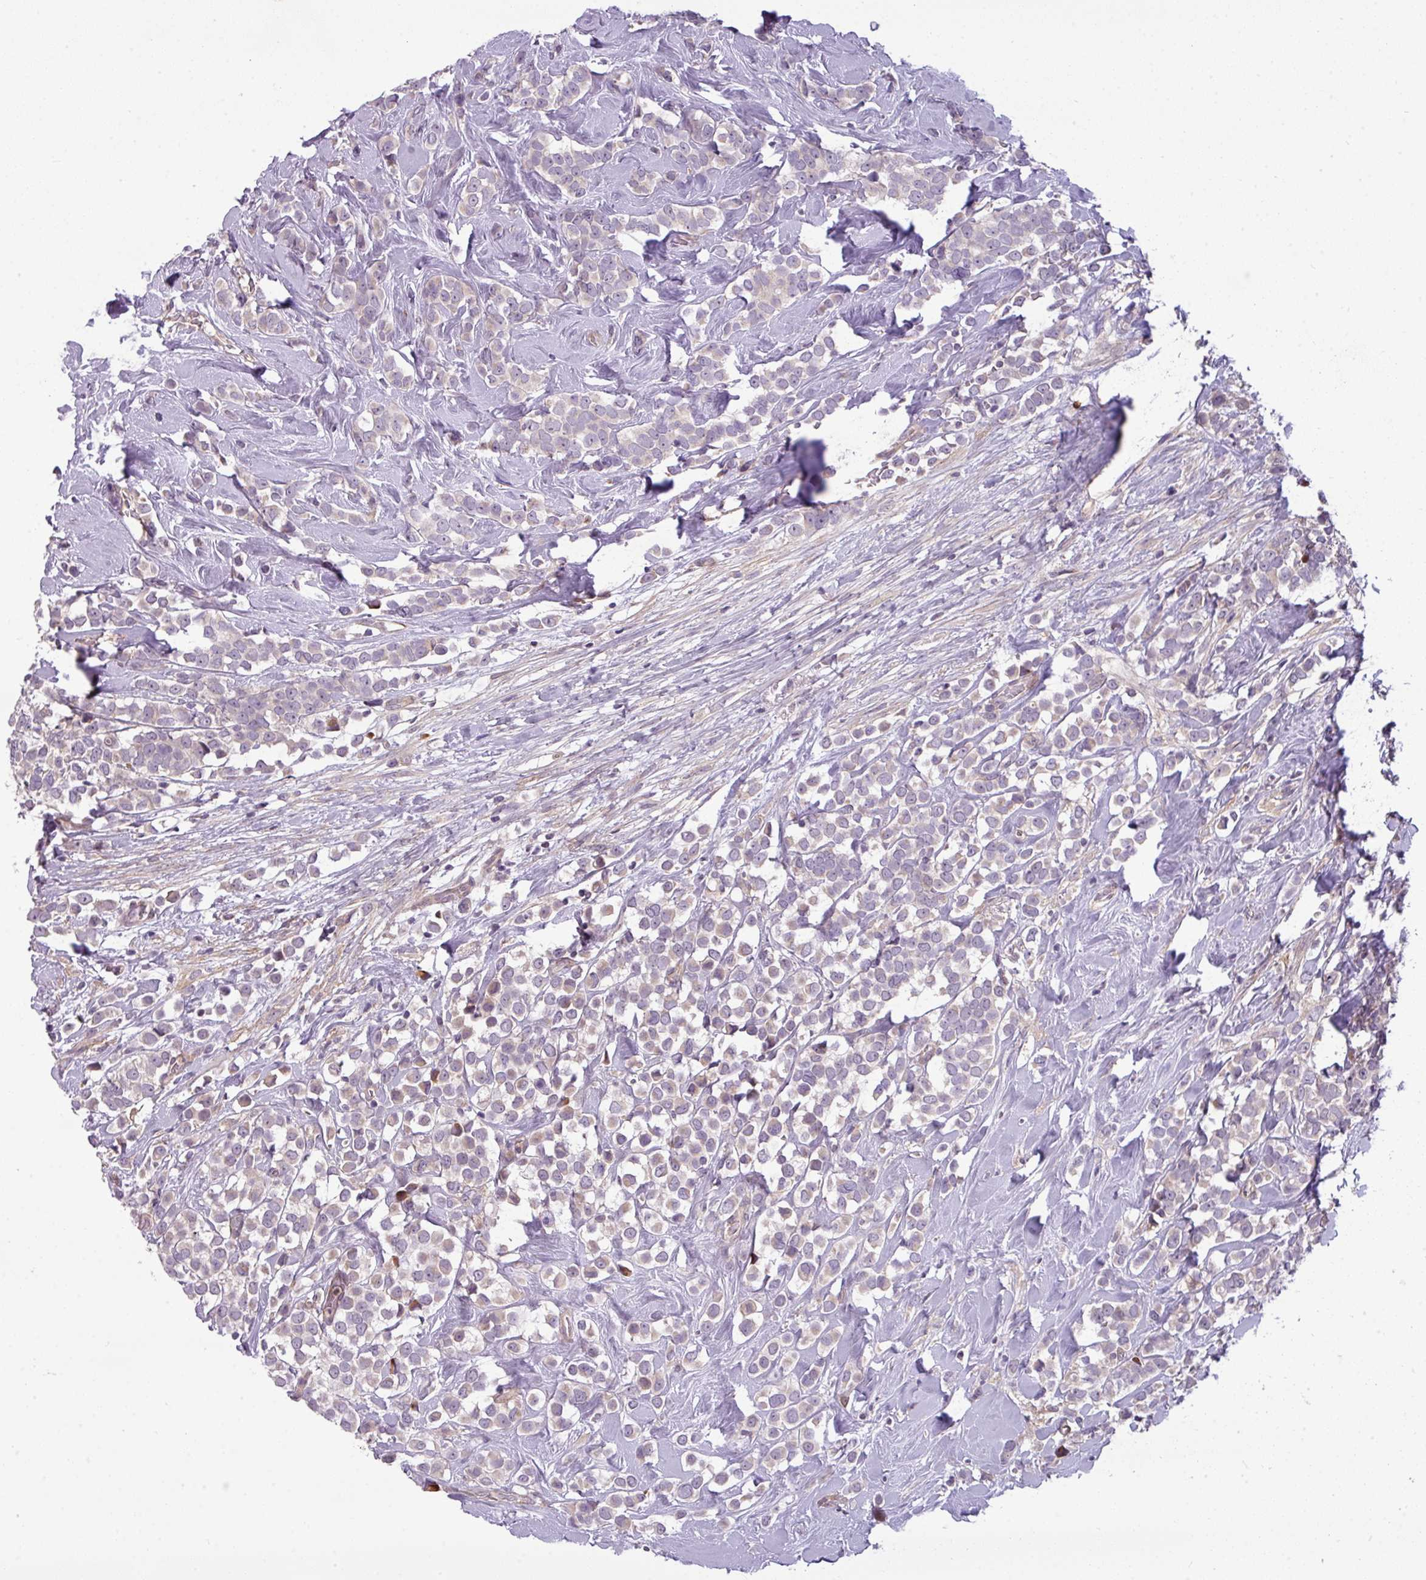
{"staining": {"intensity": "weak", "quantity": "<25%", "location": "cytoplasmic/membranous"}, "tissue": "breast cancer", "cell_type": "Tumor cells", "image_type": "cancer", "snomed": [{"axis": "morphology", "description": "Duct carcinoma"}, {"axis": "topography", "description": "Breast"}], "caption": "The immunohistochemistry (IHC) image has no significant expression in tumor cells of breast infiltrating ductal carcinoma tissue.", "gene": "ZNF35", "patient": {"sex": "female", "age": 80}}